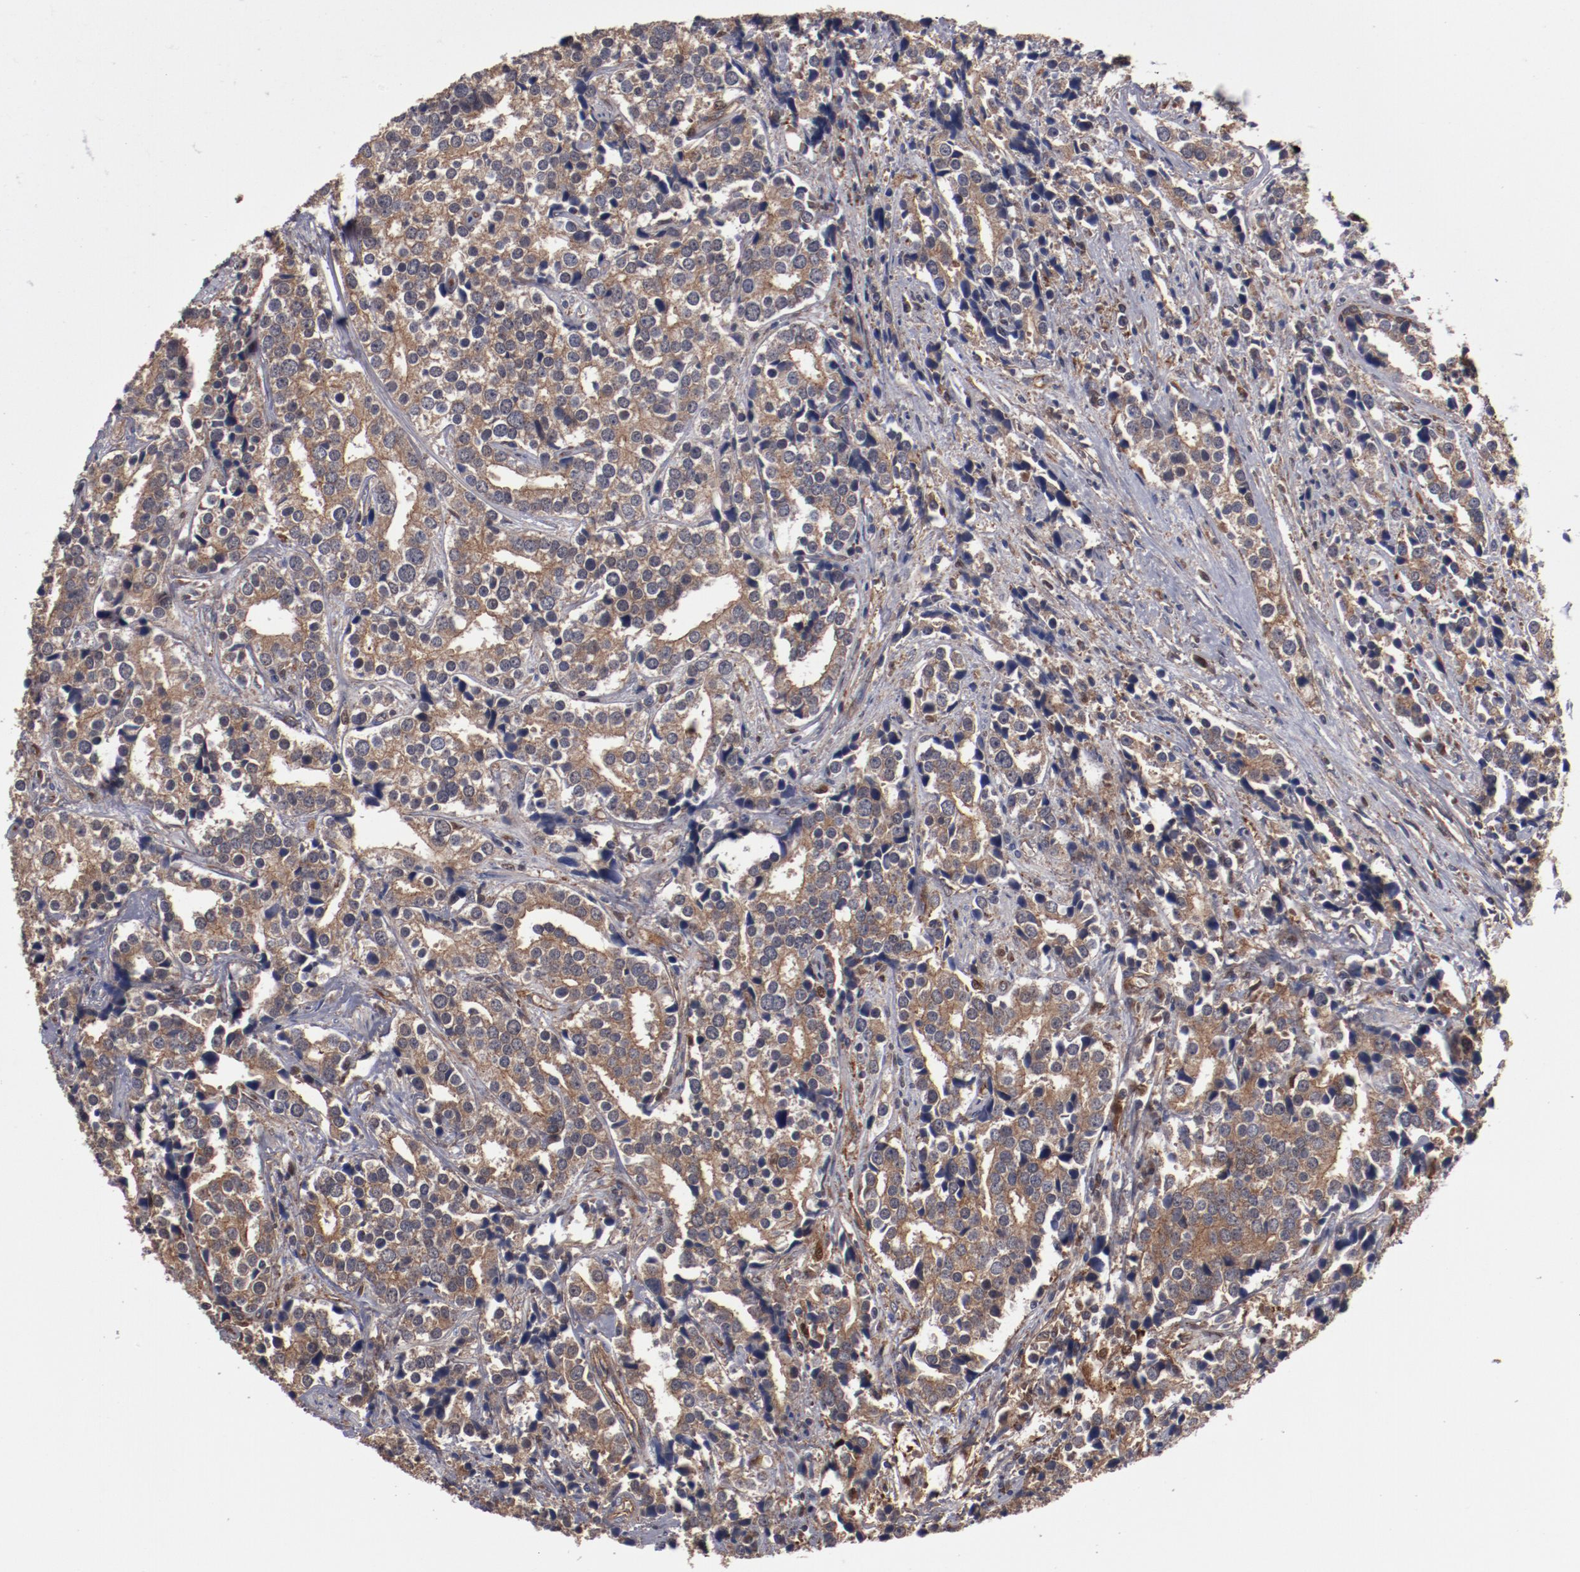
{"staining": {"intensity": "moderate", "quantity": ">75%", "location": "cytoplasmic/membranous"}, "tissue": "prostate cancer", "cell_type": "Tumor cells", "image_type": "cancer", "snomed": [{"axis": "morphology", "description": "Adenocarcinoma, High grade"}, {"axis": "topography", "description": "Prostate"}], "caption": "A brown stain highlights moderate cytoplasmic/membranous positivity of a protein in prostate adenocarcinoma (high-grade) tumor cells. Using DAB (brown) and hematoxylin (blue) stains, captured at high magnification using brightfield microscopy.", "gene": "DNAAF2", "patient": {"sex": "male", "age": 71}}